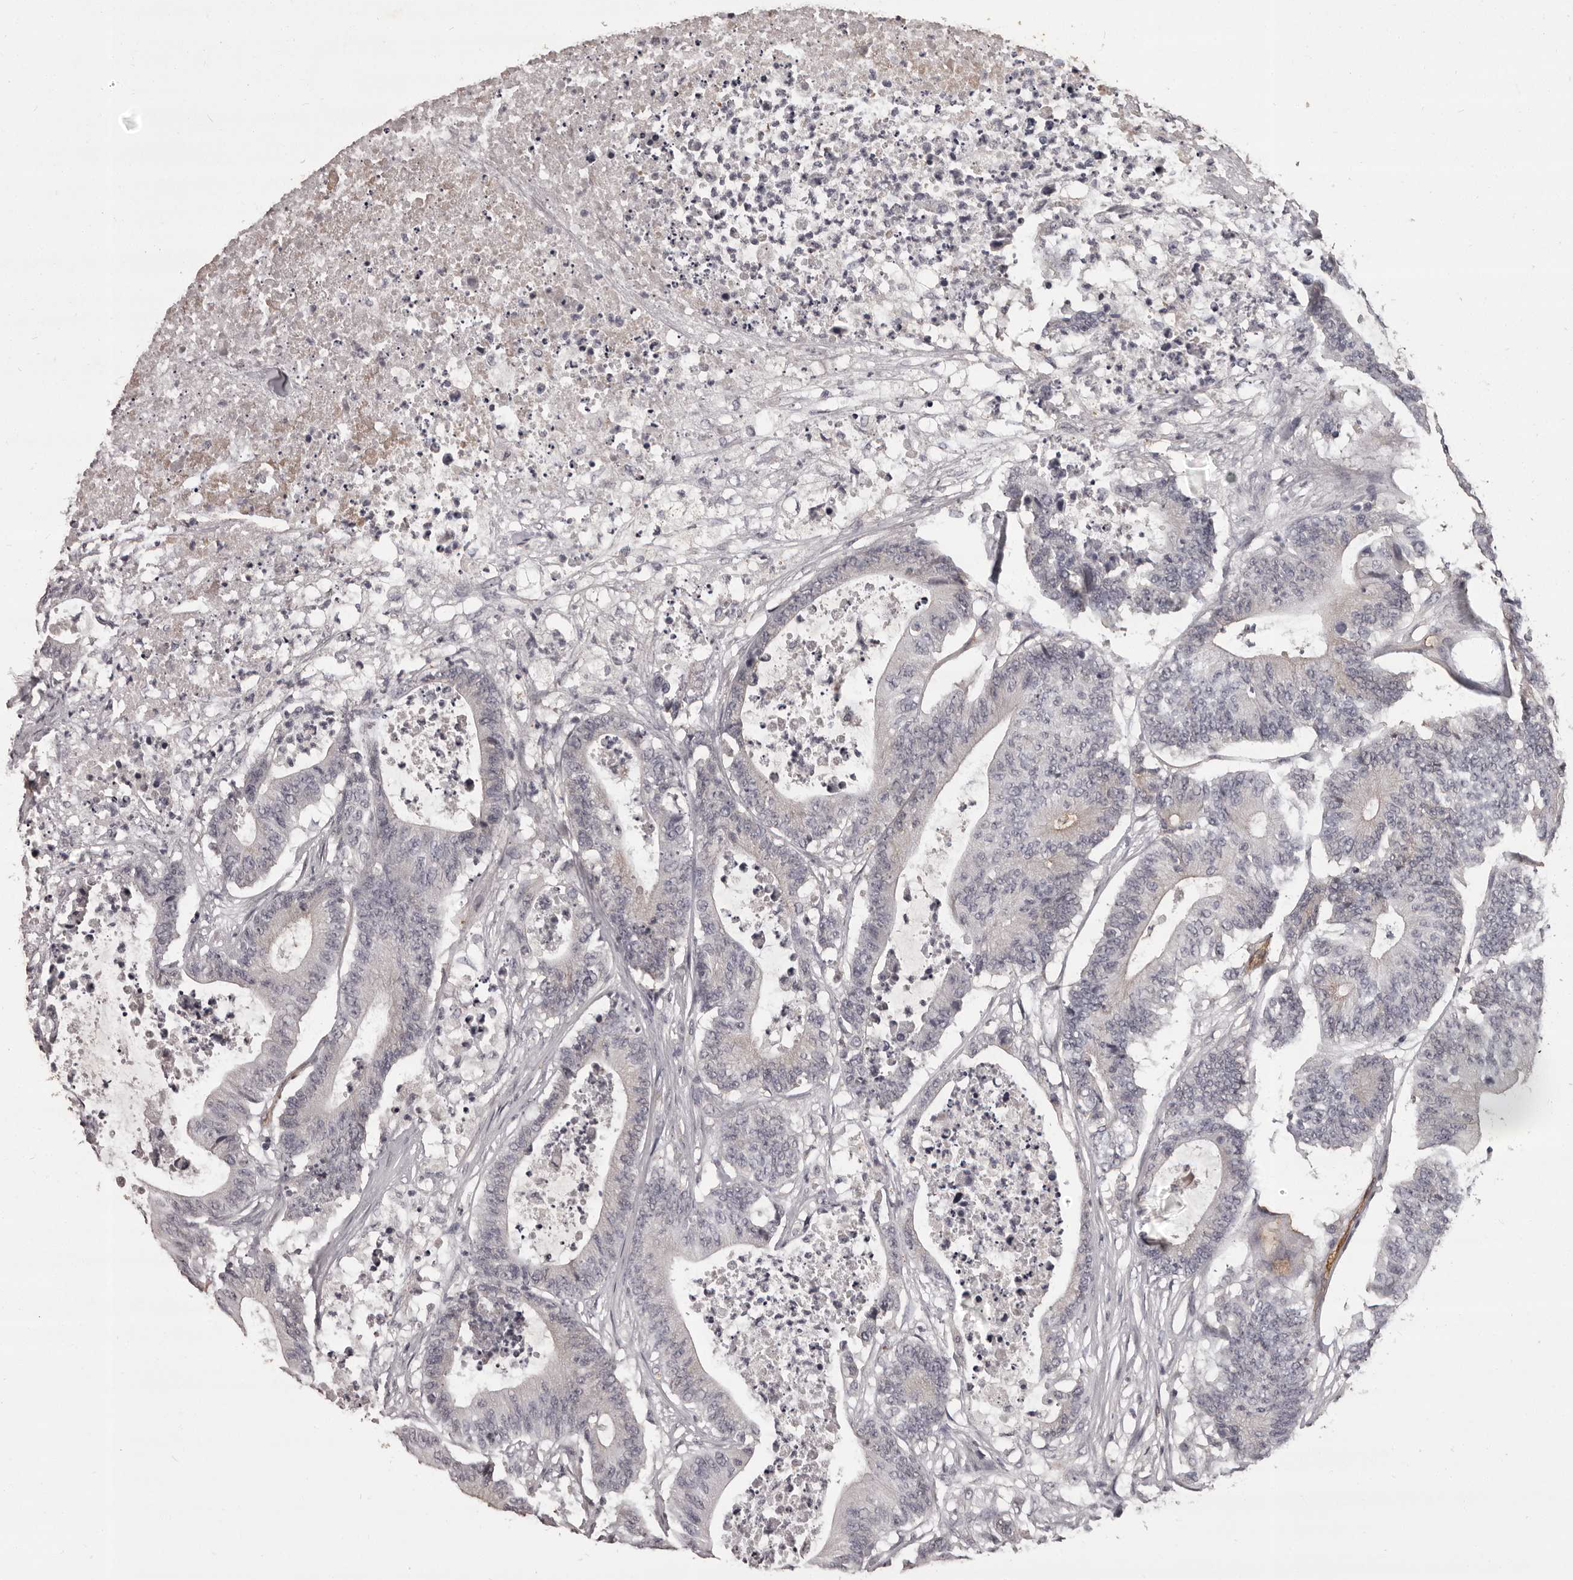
{"staining": {"intensity": "negative", "quantity": "none", "location": "none"}, "tissue": "colorectal cancer", "cell_type": "Tumor cells", "image_type": "cancer", "snomed": [{"axis": "morphology", "description": "Adenocarcinoma, NOS"}, {"axis": "topography", "description": "Colon"}], "caption": "An IHC photomicrograph of adenocarcinoma (colorectal) is shown. There is no staining in tumor cells of adenocarcinoma (colorectal).", "gene": "GPR78", "patient": {"sex": "female", "age": 84}}